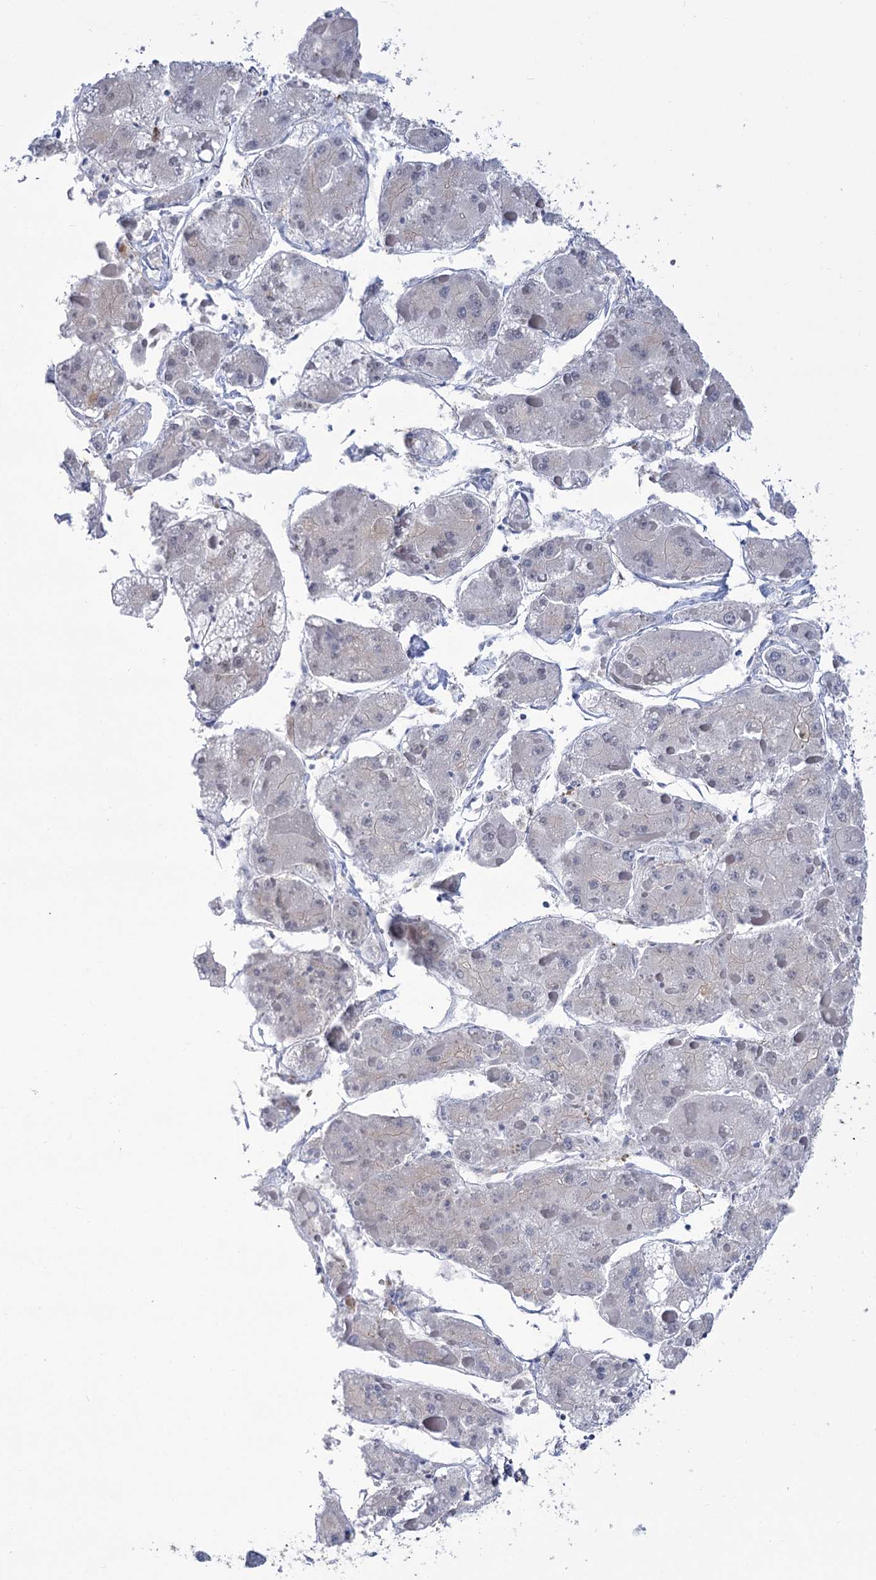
{"staining": {"intensity": "negative", "quantity": "none", "location": "none"}, "tissue": "liver cancer", "cell_type": "Tumor cells", "image_type": "cancer", "snomed": [{"axis": "morphology", "description": "Carcinoma, Hepatocellular, NOS"}, {"axis": "topography", "description": "Liver"}], "caption": "This micrograph is of liver cancer stained with immunohistochemistry (IHC) to label a protein in brown with the nuclei are counter-stained blue. There is no positivity in tumor cells.", "gene": "WASHC3", "patient": {"sex": "female", "age": 73}}